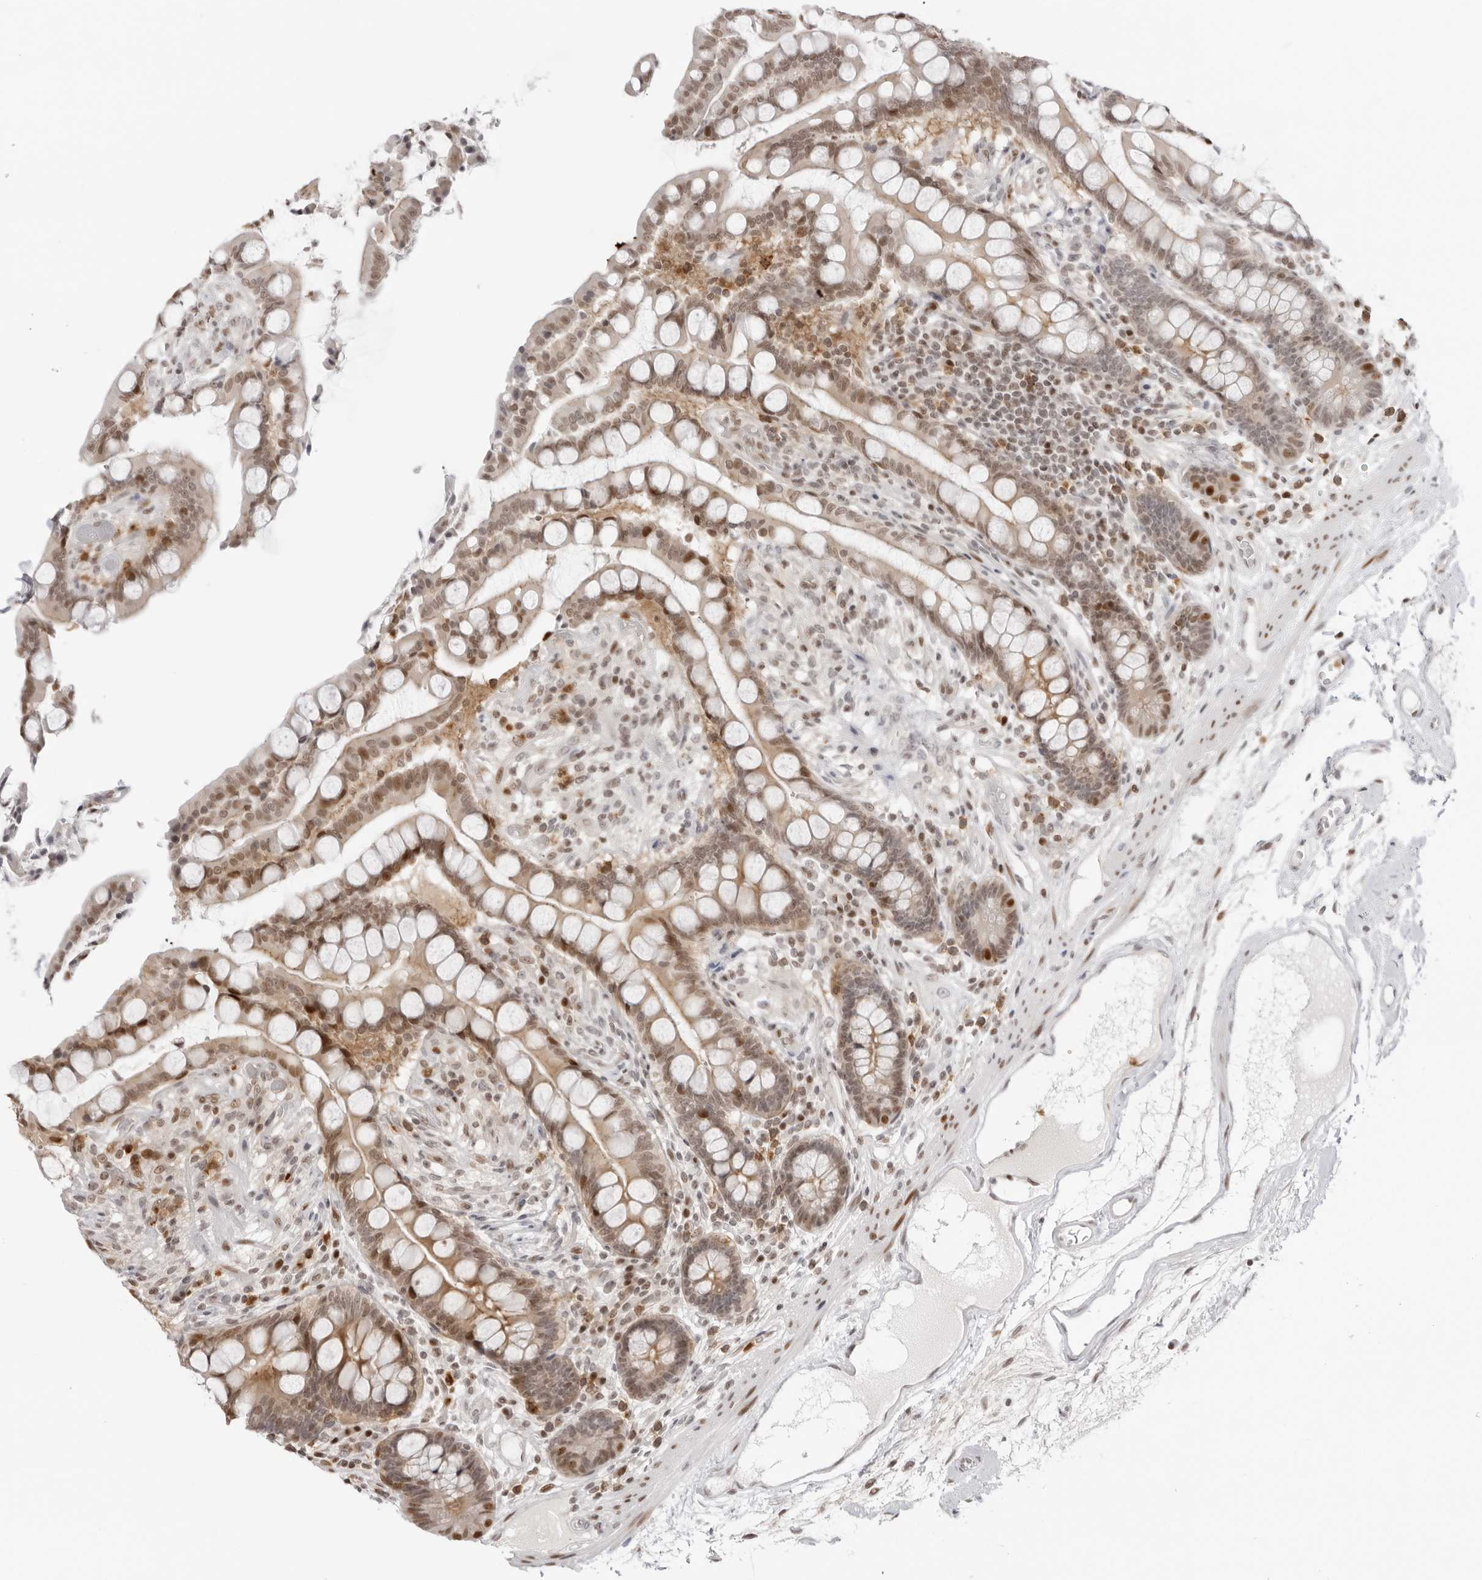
{"staining": {"intensity": "weak", "quantity": ">75%", "location": "nuclear"}, "tissue": "colon", "cell_type": "Endothelial cells", "image_type": "normal", "snomed": [{"axis": "morphology", "description": "Normal tissue, NOS"}, {"axis": "topography", "description": "Colon"}], "caption": "This micrograph exhibits unremarkable colon stained with immunohistochemistry (IHC) to label a protein in brown. The nuclear of endothelial cells show weak positivity for the protein. Nuclei are counter-stained blue.", "gene": "RNF146", "patient": {"sex": "male", "age": 73}}